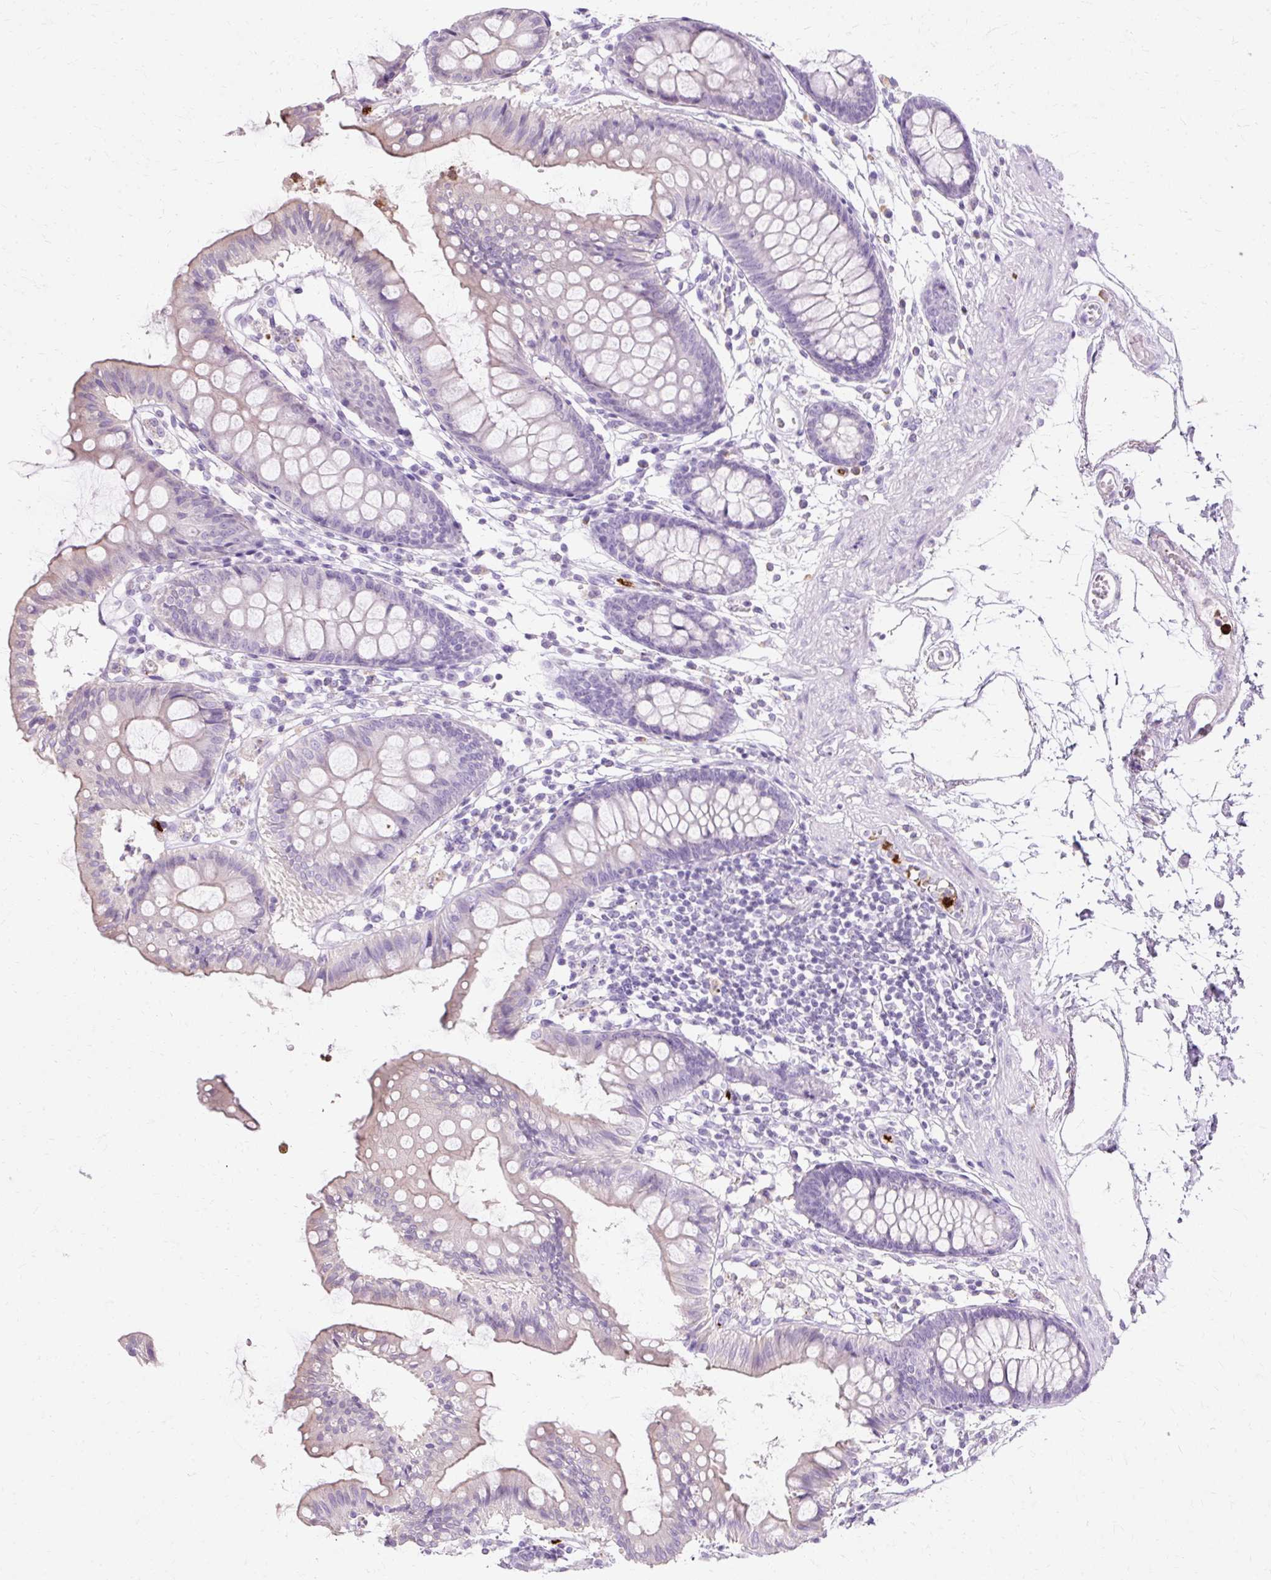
{"staining": {"intensity": "negative", "quantity": "none", "location": "none"}, "tissue": "colon", "cell_type": "Endothelial cells", "image_type": "normal", "snomed": [{"axis": "morphology", "description": "Normal tissue, NOS"}, {"axis": "topography", "description": "Colon"}], "caption": "Immunohistochemistry (IHC) histopathology image of normal colon: human colon stained with DAB (3,3'-diaminobenzidine) shows no significant protein expression in endothelial cells.", "gene": "DEFA1B", "patient": {"sex": "female", "age": 84}}